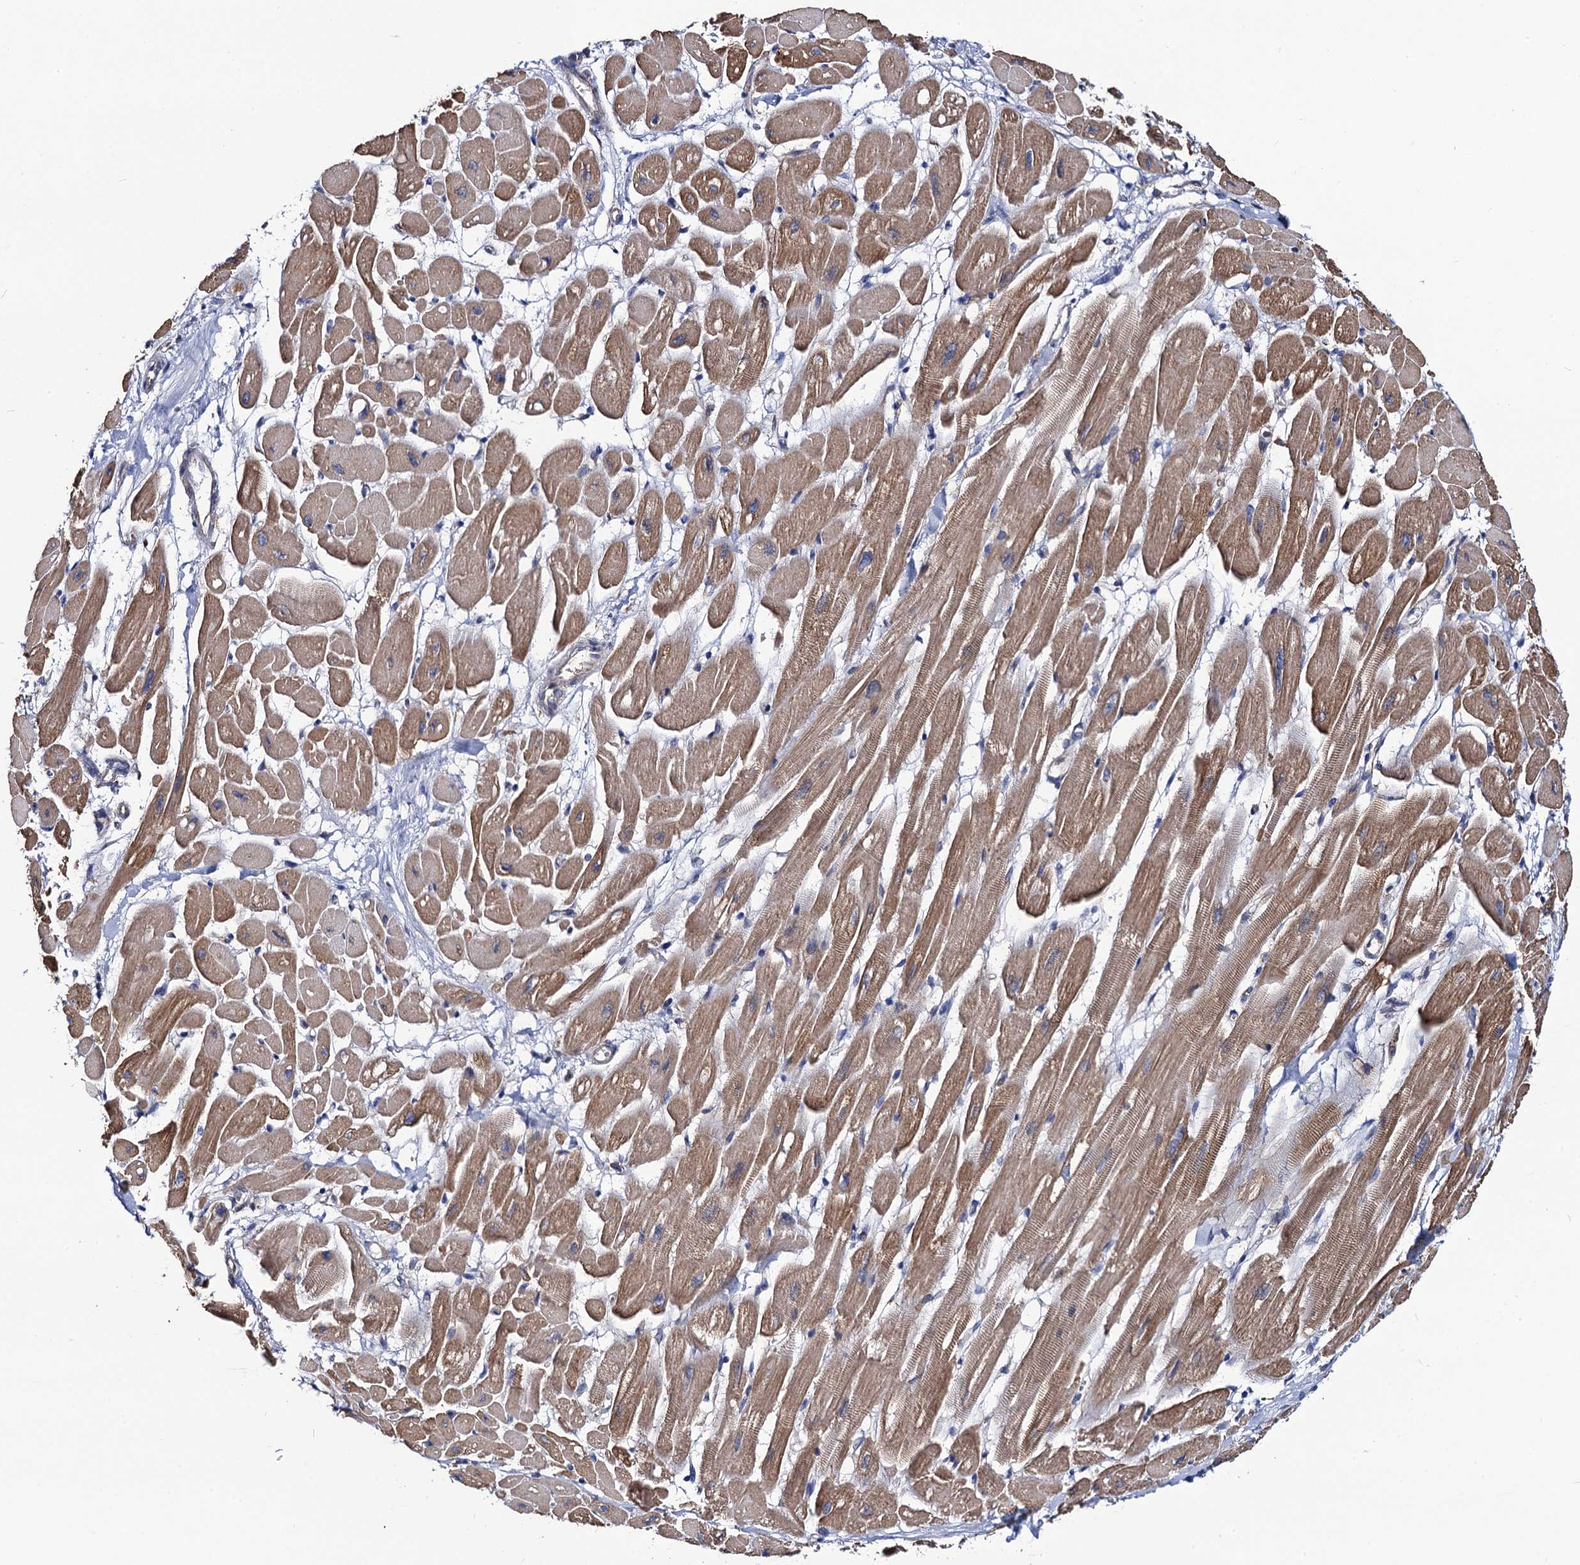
{"staining": {"intensity": "moderate", "quantity": ">75%", "location": "cytoplasmic/membranous"}, "tissue": "heart muscle", "cell_type": "Cardiomyocytes", "image_type": "normal", "snomed": [{"axis": "morphology", "description": "Normal tissue, NOS"}, {"axis": "topography", "description": "Heart"}], "caption": "A medium amount of moderate cytoplasmic/membranous expression is identified in about >75% of cardiomyocytes in unremarkable heart muscle. (Stains: DAB (3,3'-diaminobenzidine) in brown, nuclei in blue, Microscopy: brightfield microscopy at high magnification).", "gene": "DYDC1", "patient": {"sex": "female", "age": 54}}